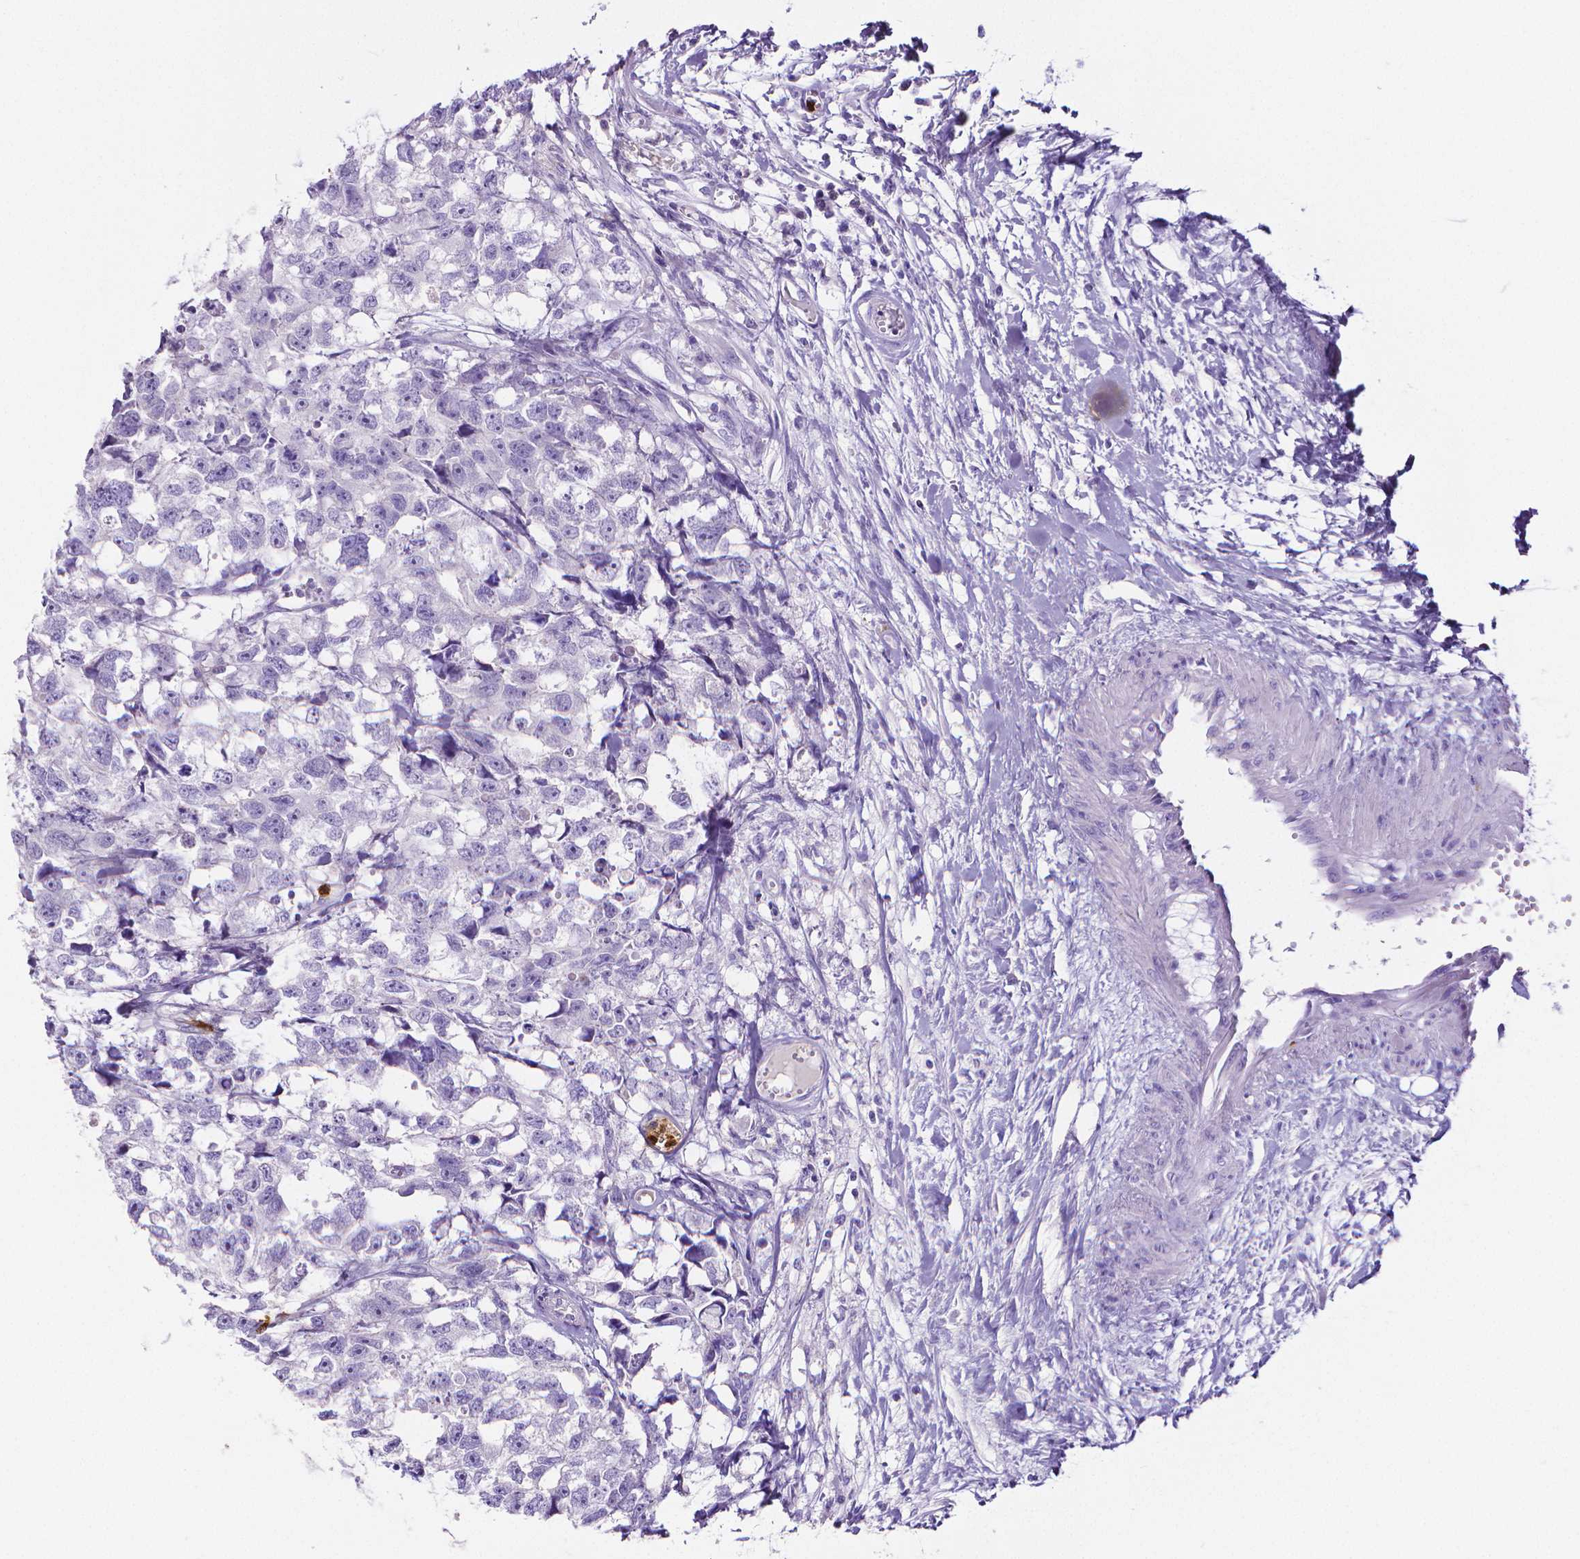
{"staining": {"intensity": "negative", "quantity": "none", "location": "none"}, "tissue": "testis cancer", "cell_type": "Tumor cells", "image_type": "cancer", "snomed": [{"axis": "morphology", "description": "Carcinoma, Embryonal, NOS"}, {"axis": "morphology", "description": "Teratoma, malignant, NOS"}, {"axis": "topography", "description": "Testis"}], "caption": "Tumor cells are negative for brown protein staining in testis cancer (teratoma (malignant)).", "gene": "MMP9", "patient": {"sex": "male", "age": 44}}